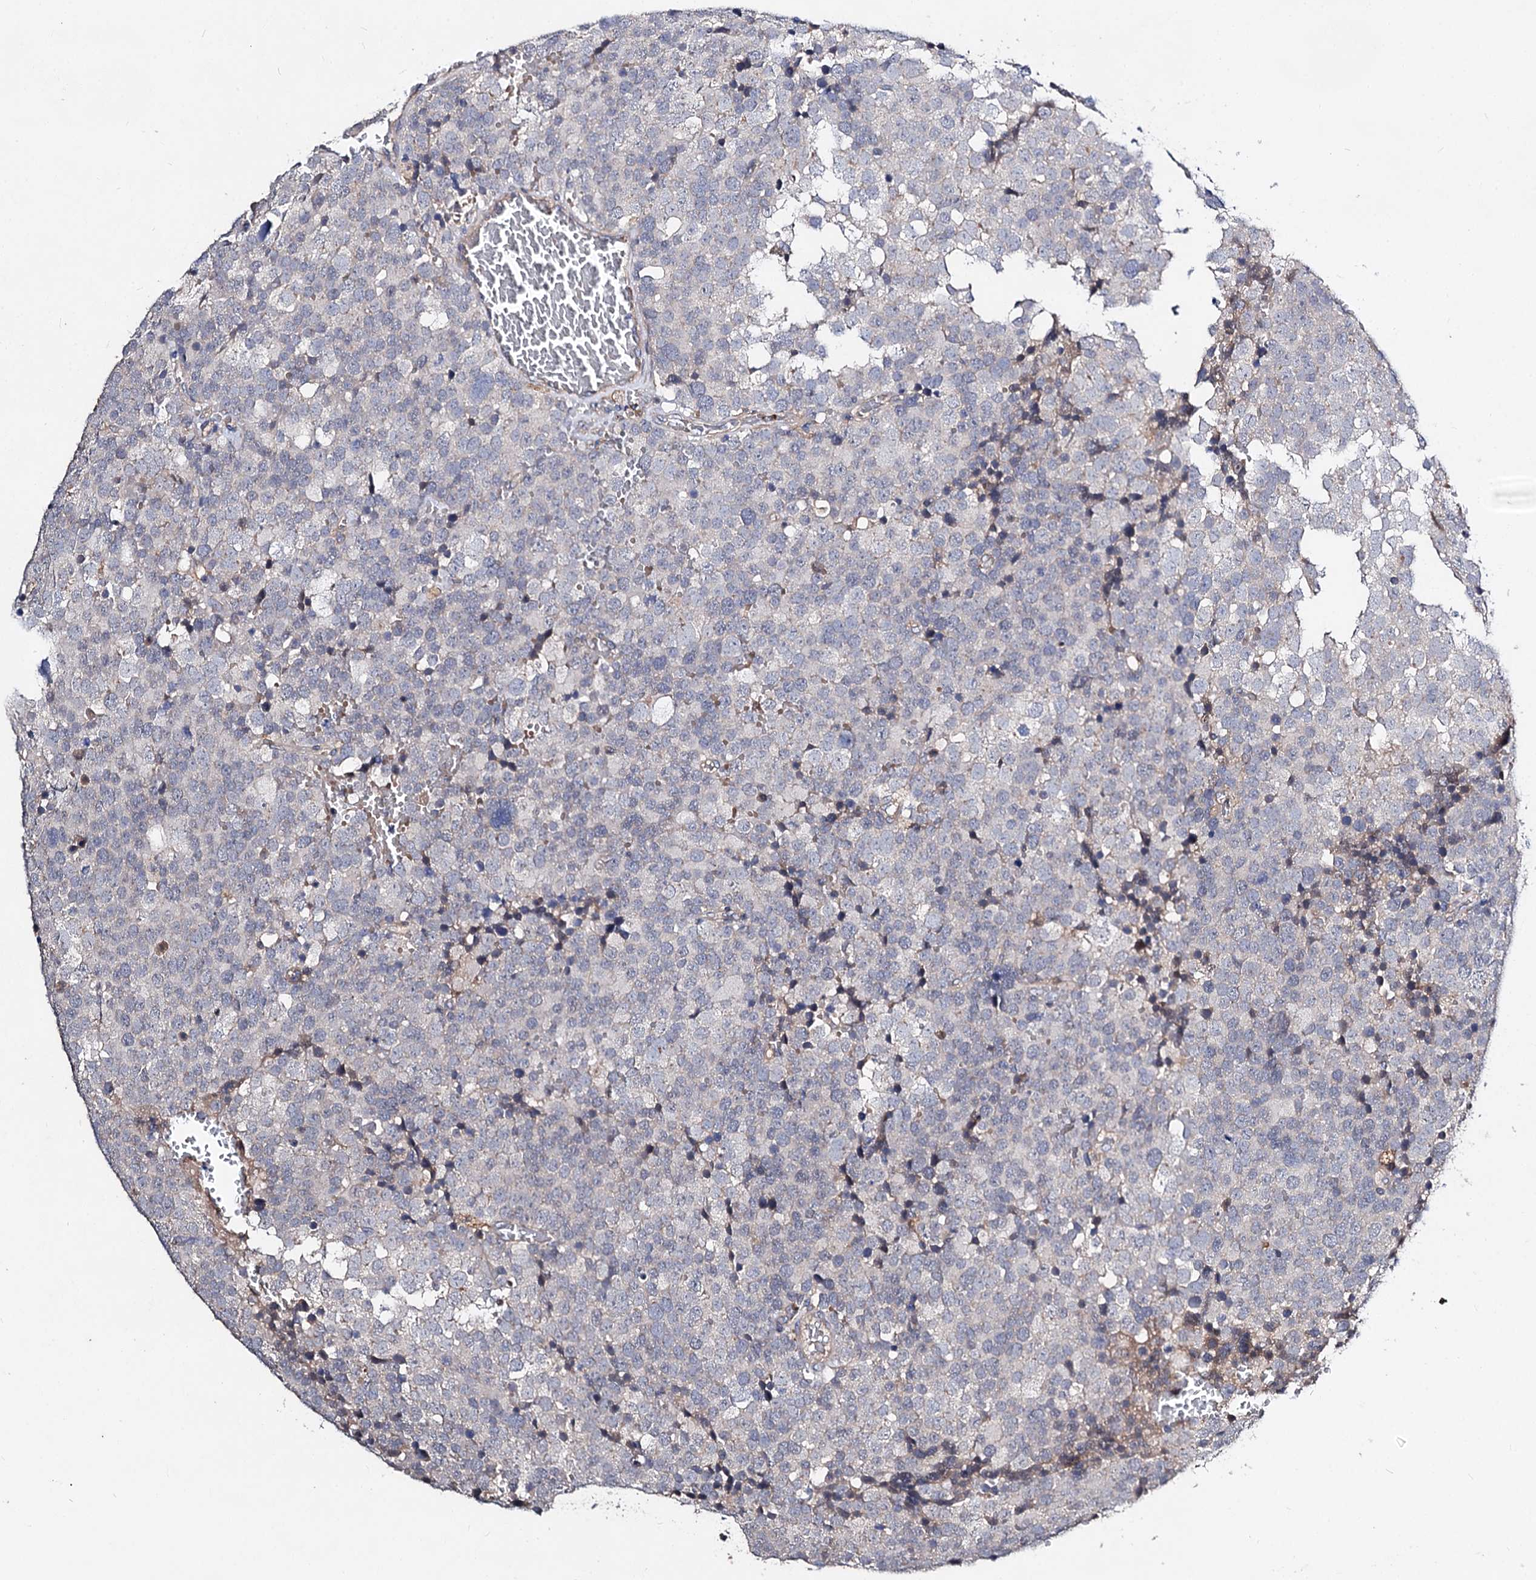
{"staining": {"intensity": "negative", "quantity": "none", "location": "none"}, "tissue": "testis cancer", "cell_type": "Tumor cells", "image_type": "cancer", "snomed": [{"axis": "morphology", "description": "Seminoma, NOS"}, {"axis": "topography", "description": "Testis"}], "caption": "This is an immunohistochemistry (IHC) photomicrograph of human seminoma (testis). There is no expression in tumor cells.", "gene": "HVCN1", "patient": {"sex": "male", "age": 71}}